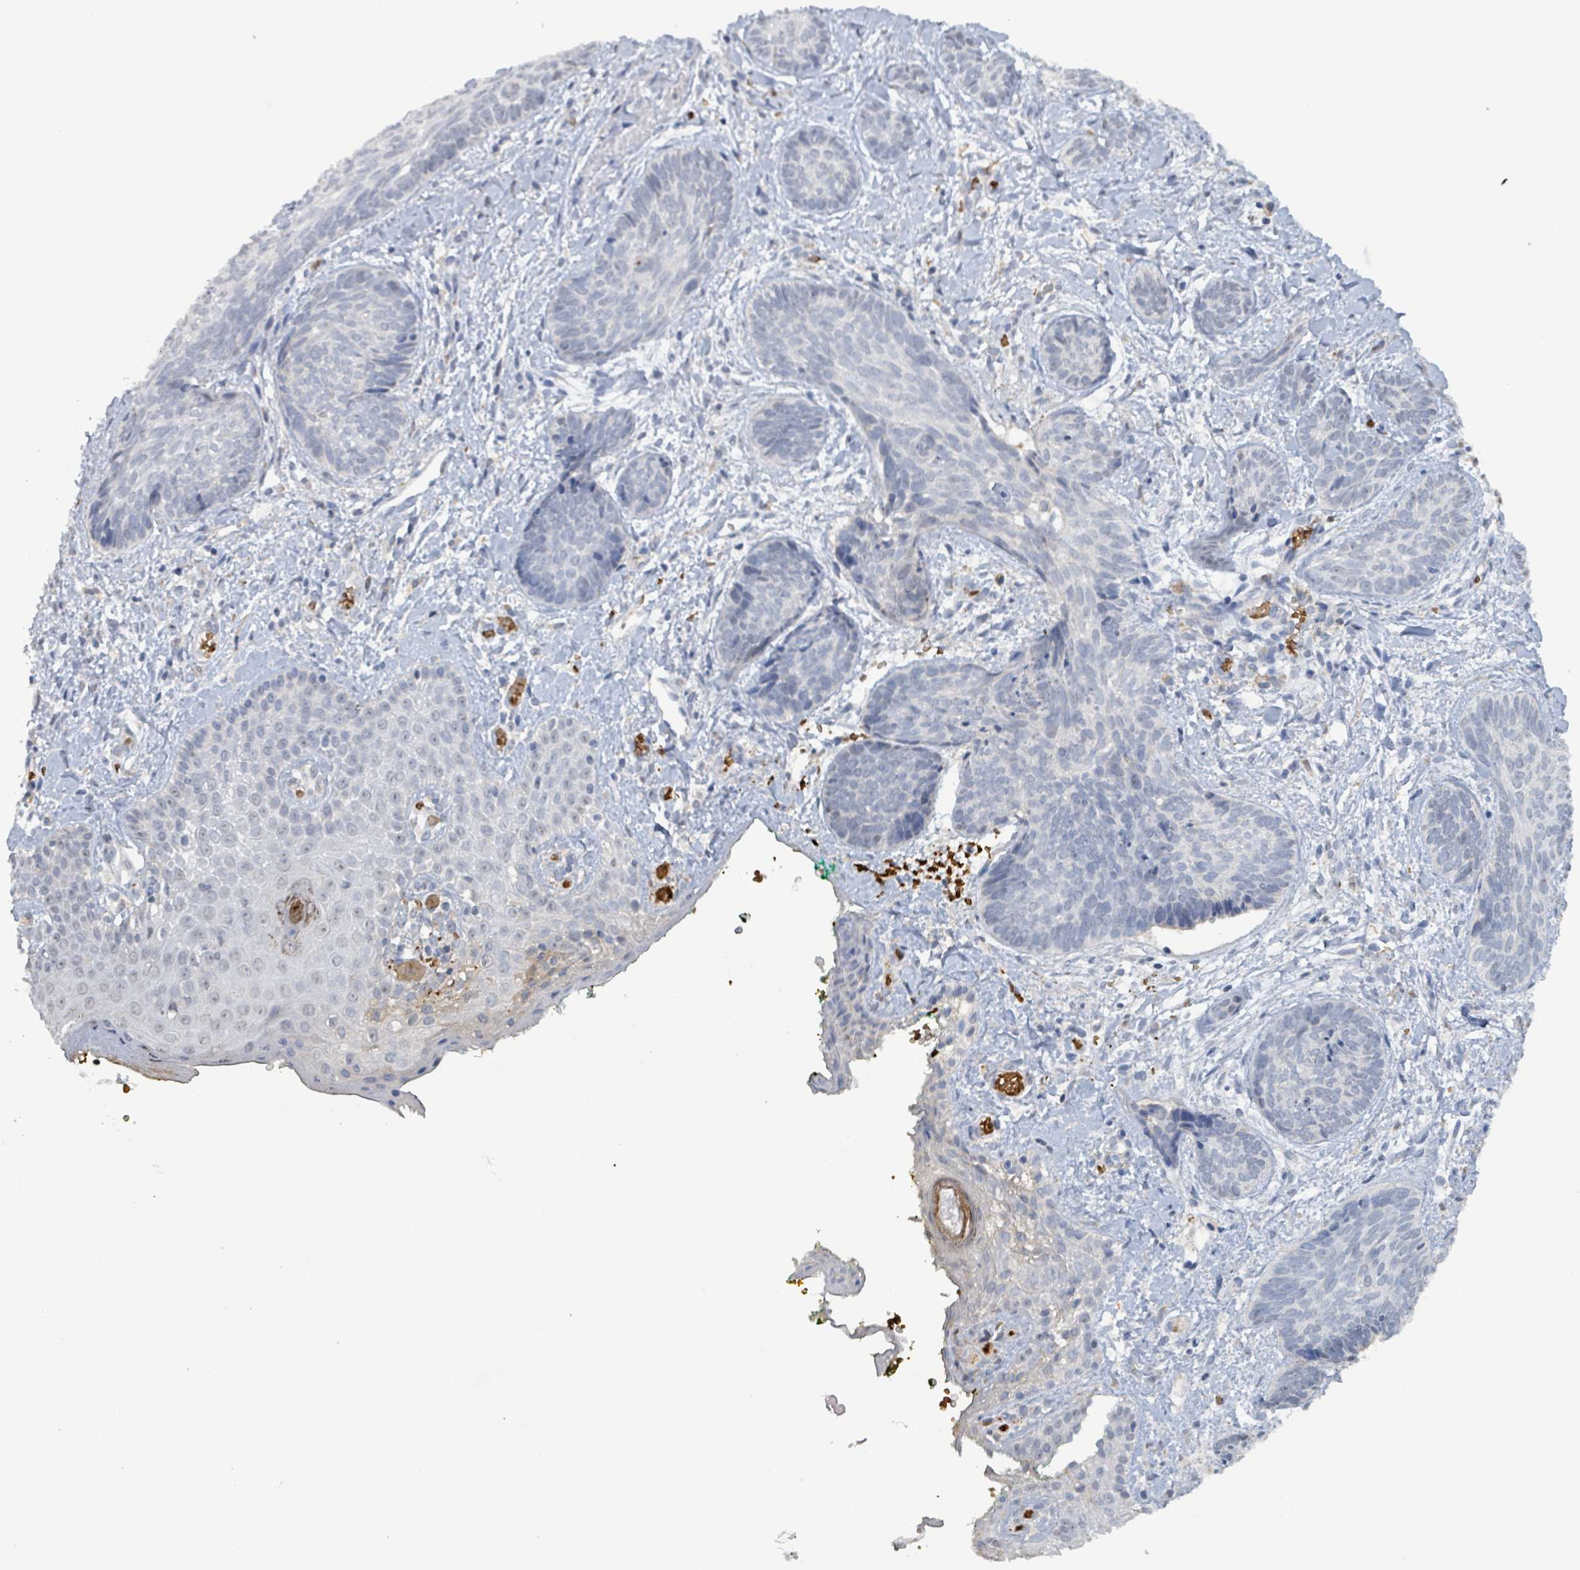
{"staining": {"intensity": "negative", "quantity": "none", "location": "none"}, "tissue": "skin cancer", "cell_type": "Tumor cells", "image_type": "cancer", "snomed": [{"axis": "morphology", "description": "Basal cell carcinoma"}, {"axis": "topography", "description": "Skin"}], "caption": "Protein analysis of basal cell carcinoma (skin) displays no significant expression in tumor cells.", "gene": "SEBOX", "patient": {"sex": "female", "age": 81}}